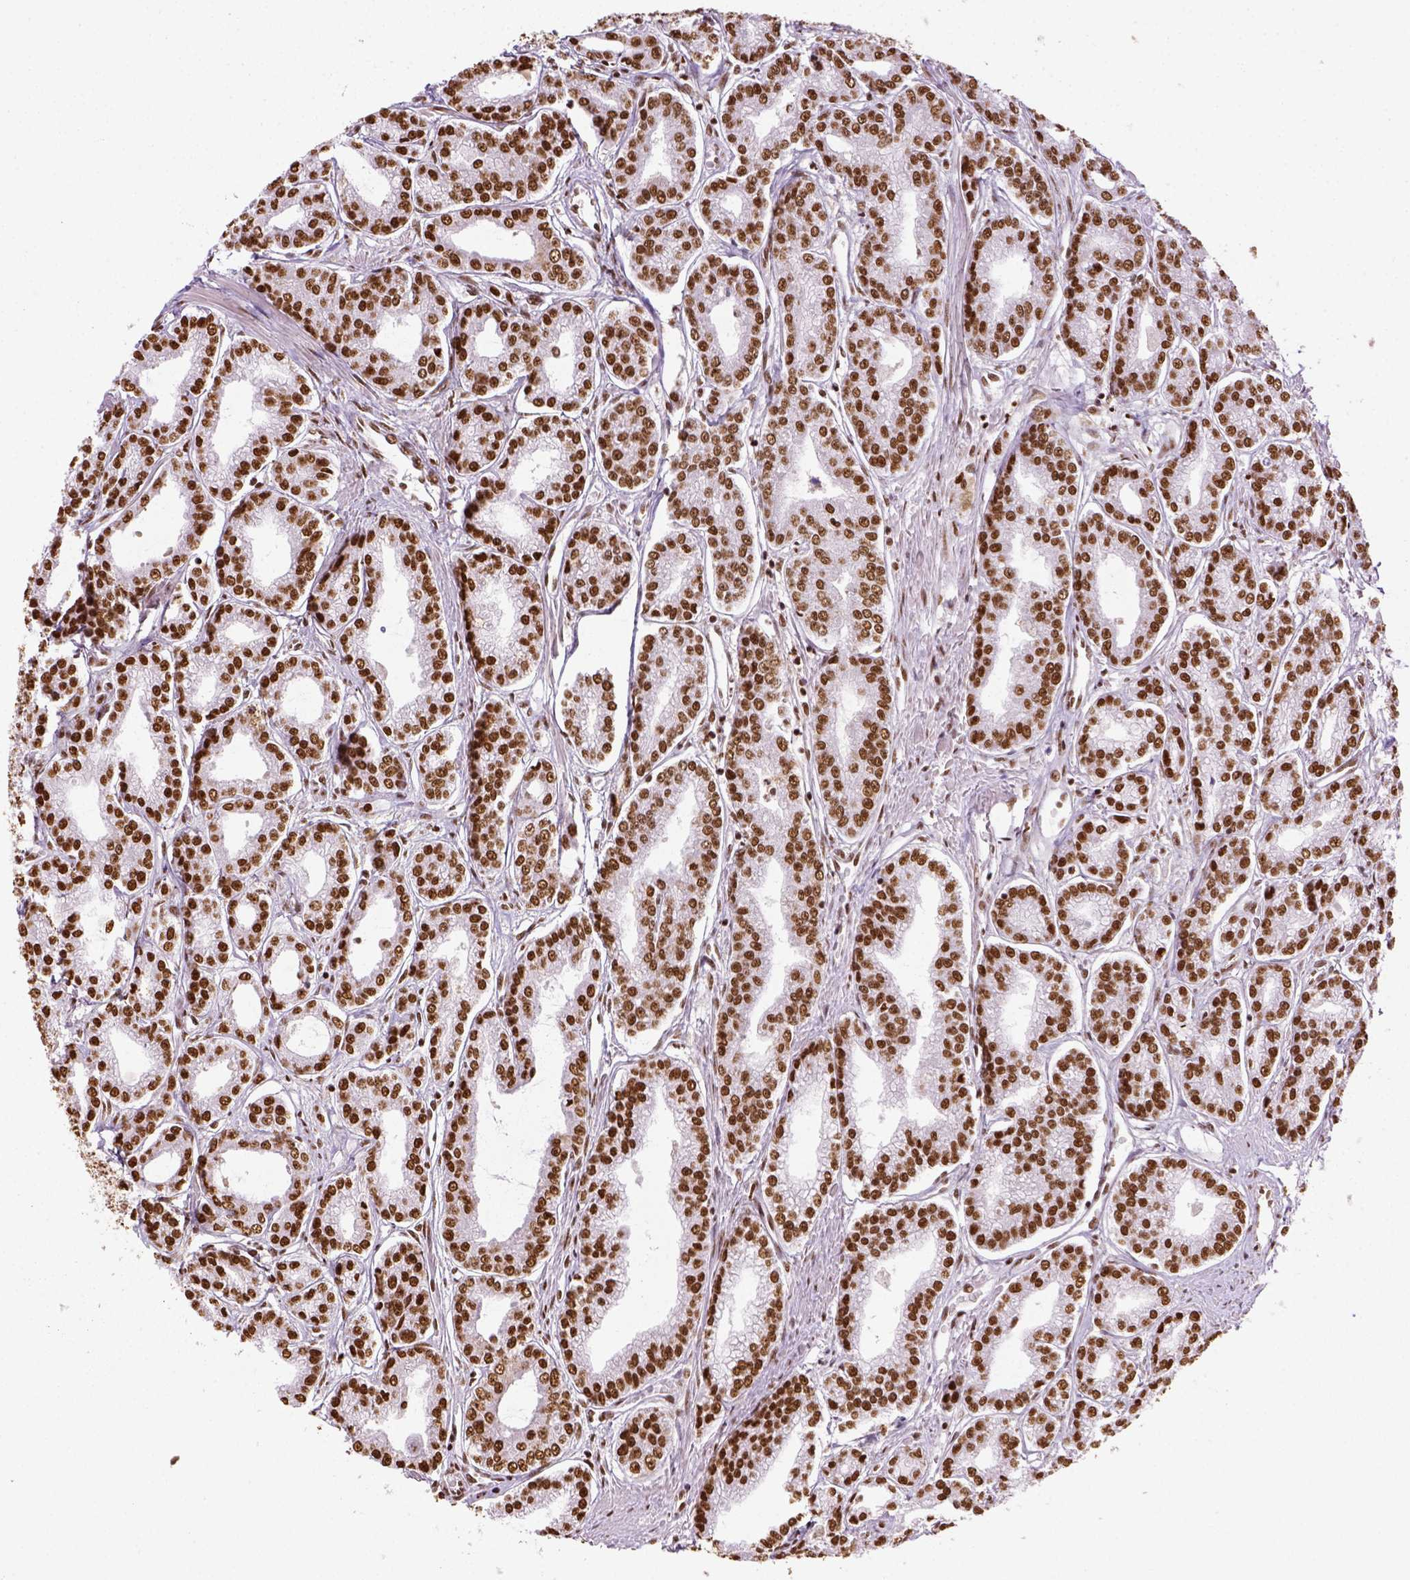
{"staining": {"intensity": "strong", "quantity": ">75%", "location": "nuclear"}, "tissue": "prostate cancer", "cell_type": "Tumor cells", "image_type": "cancer", "snomed": [{"axis": "morphology", "description": "Adenocarcinoma, NOS"}, {"axis": "topography", "description": "Prostate"}], "caption": "Immunohistochemistry (IHC) staining of adenocarcinoma (prostate), which exhibits high levels of strong nuclear staining in about >75% of tumor cells indicating strong nuclear protein staining. The staining was performed using DAB (brown) for protein detection and nuclei were counterstained in hematoxylin (blue).", "gene": "CCAR1", "patient": {"sex": "male", "age": 71}}